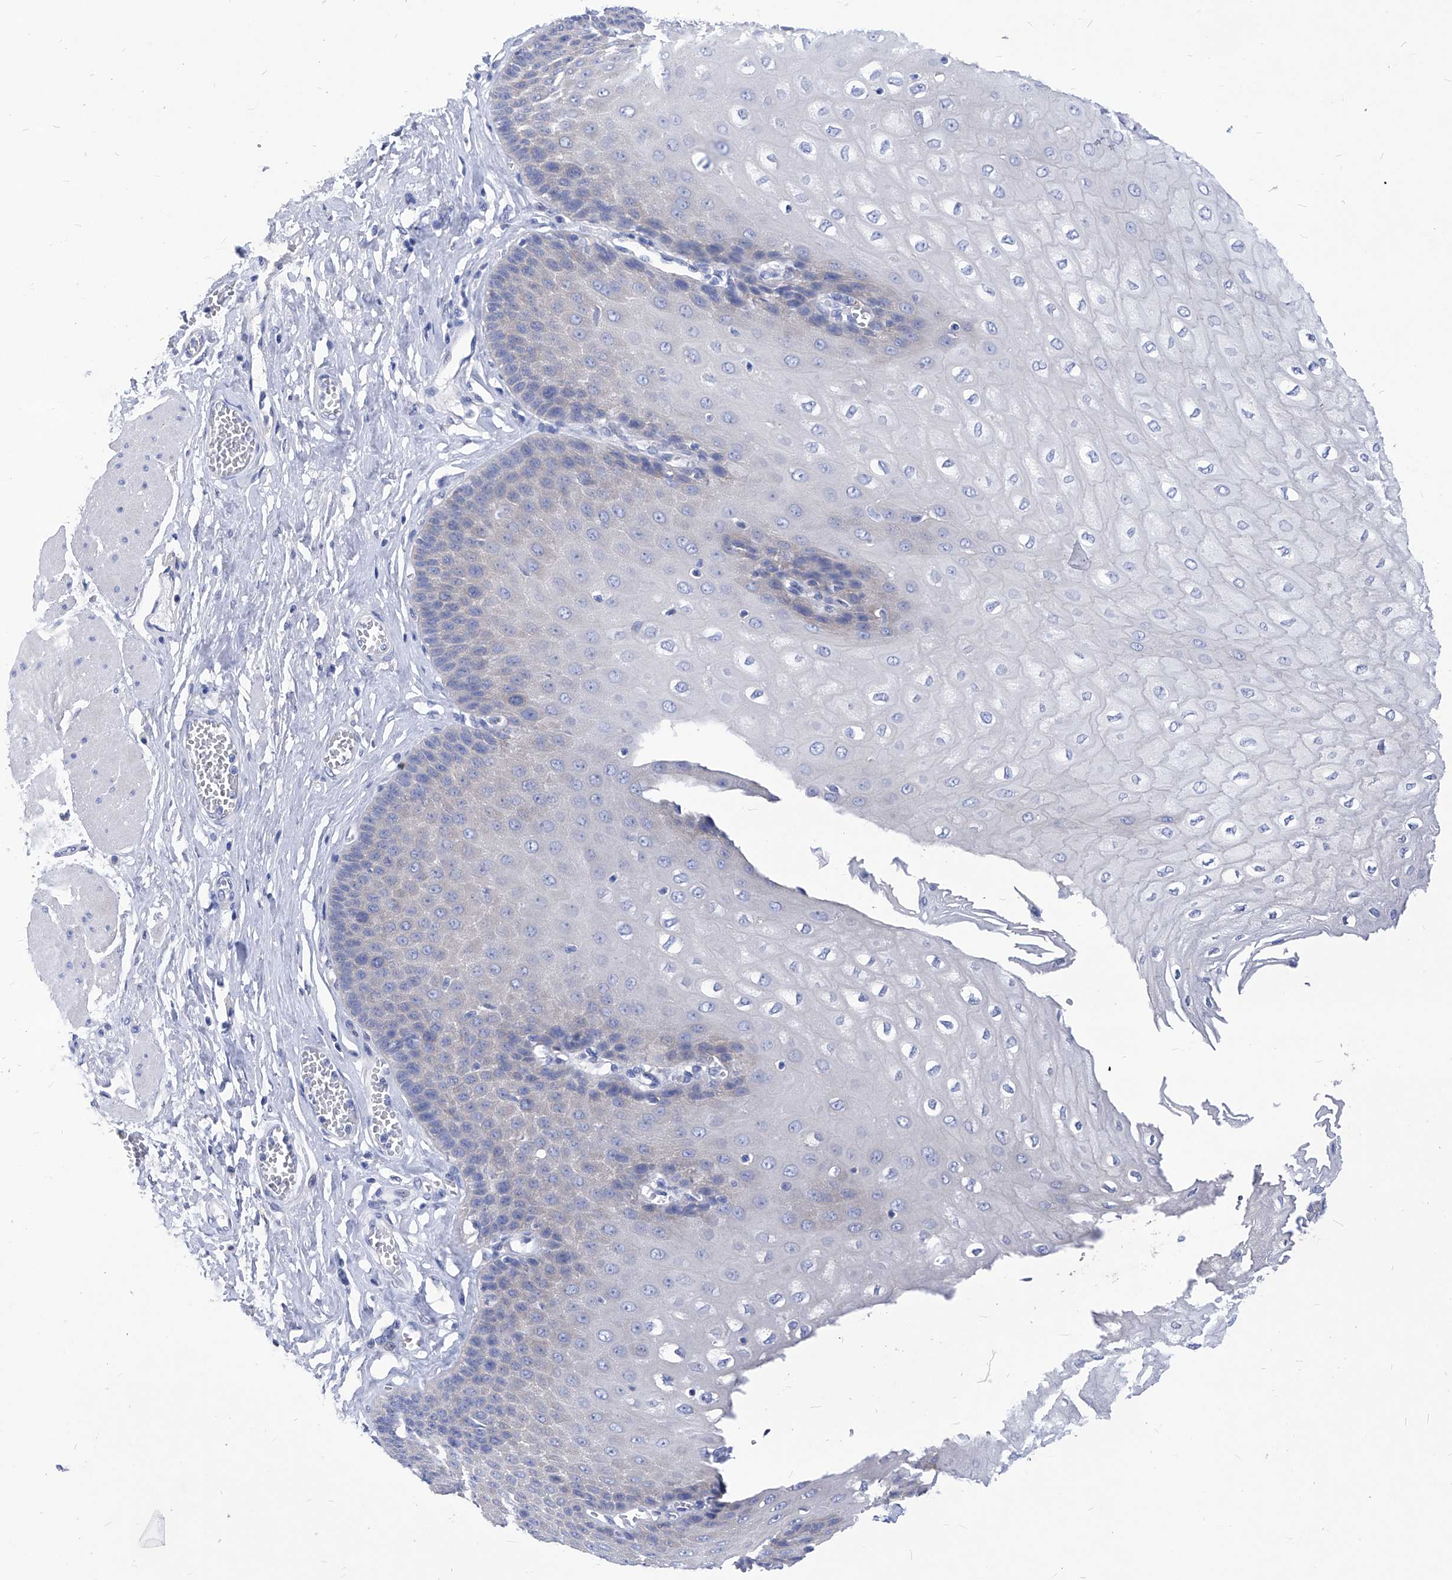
{"staining": {"intensity": "negative", "quantity": "none", "location": "none"}, "tissue": "esophagus", "cell_type": "Squamous epithelial cells", "image_type": "normal", "snomed": [{"axis": "morphology", "description": "Normal tissue, NOS"}, {"axis": "topography", "description": "Esophagus"}], "caption": "DAB immunohistochemical staining of unremarkable esophagus displays no significant positivity in squamous epithelial cells. (Stains: DAB (3,3'-diaminobenzidine) immunohistochemistry with hematoxylin counter stain, Microscopy: brightfield microscopy at high magnification).", "gene": "XPNPEP1", "patient": {"sex": "male", "age": 60}}